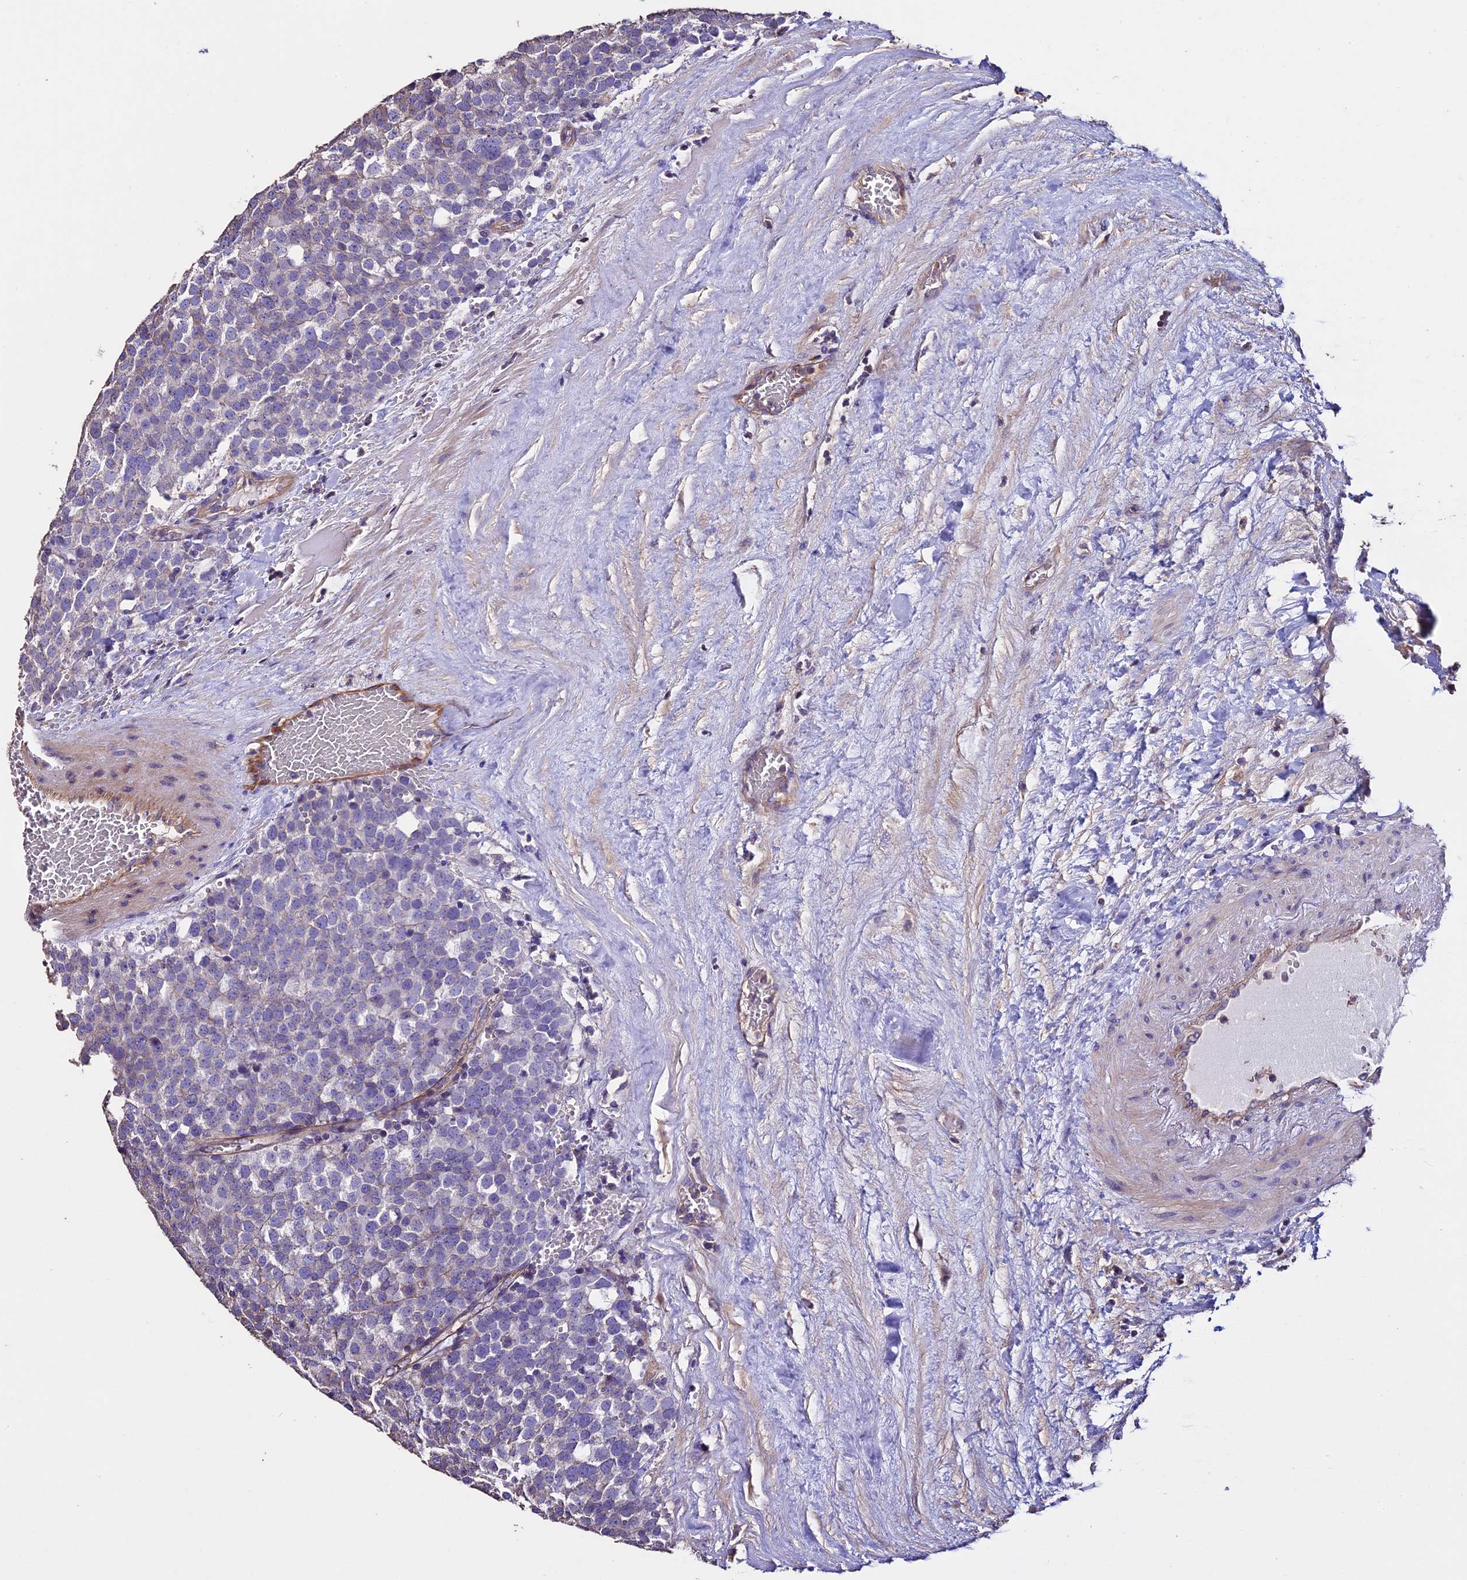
{"staining": {"intensity": "weak", "quantity": "<25%", "location": "cytoplasmic/membranous"}, "tissue": "testis cancer", "cell_type": "Tumor cells", "image_type": "cancer", "snomed": [{"axis": "morphology", "description": "Seminoma, NOS"}, {"axis": "topography", "description": "Testis"}], "caption": "Tumor cells are negative for brown protein staining in seminoma (testis).", "gene": "USB1", "patient": {"sex": "male", "age": 71}}